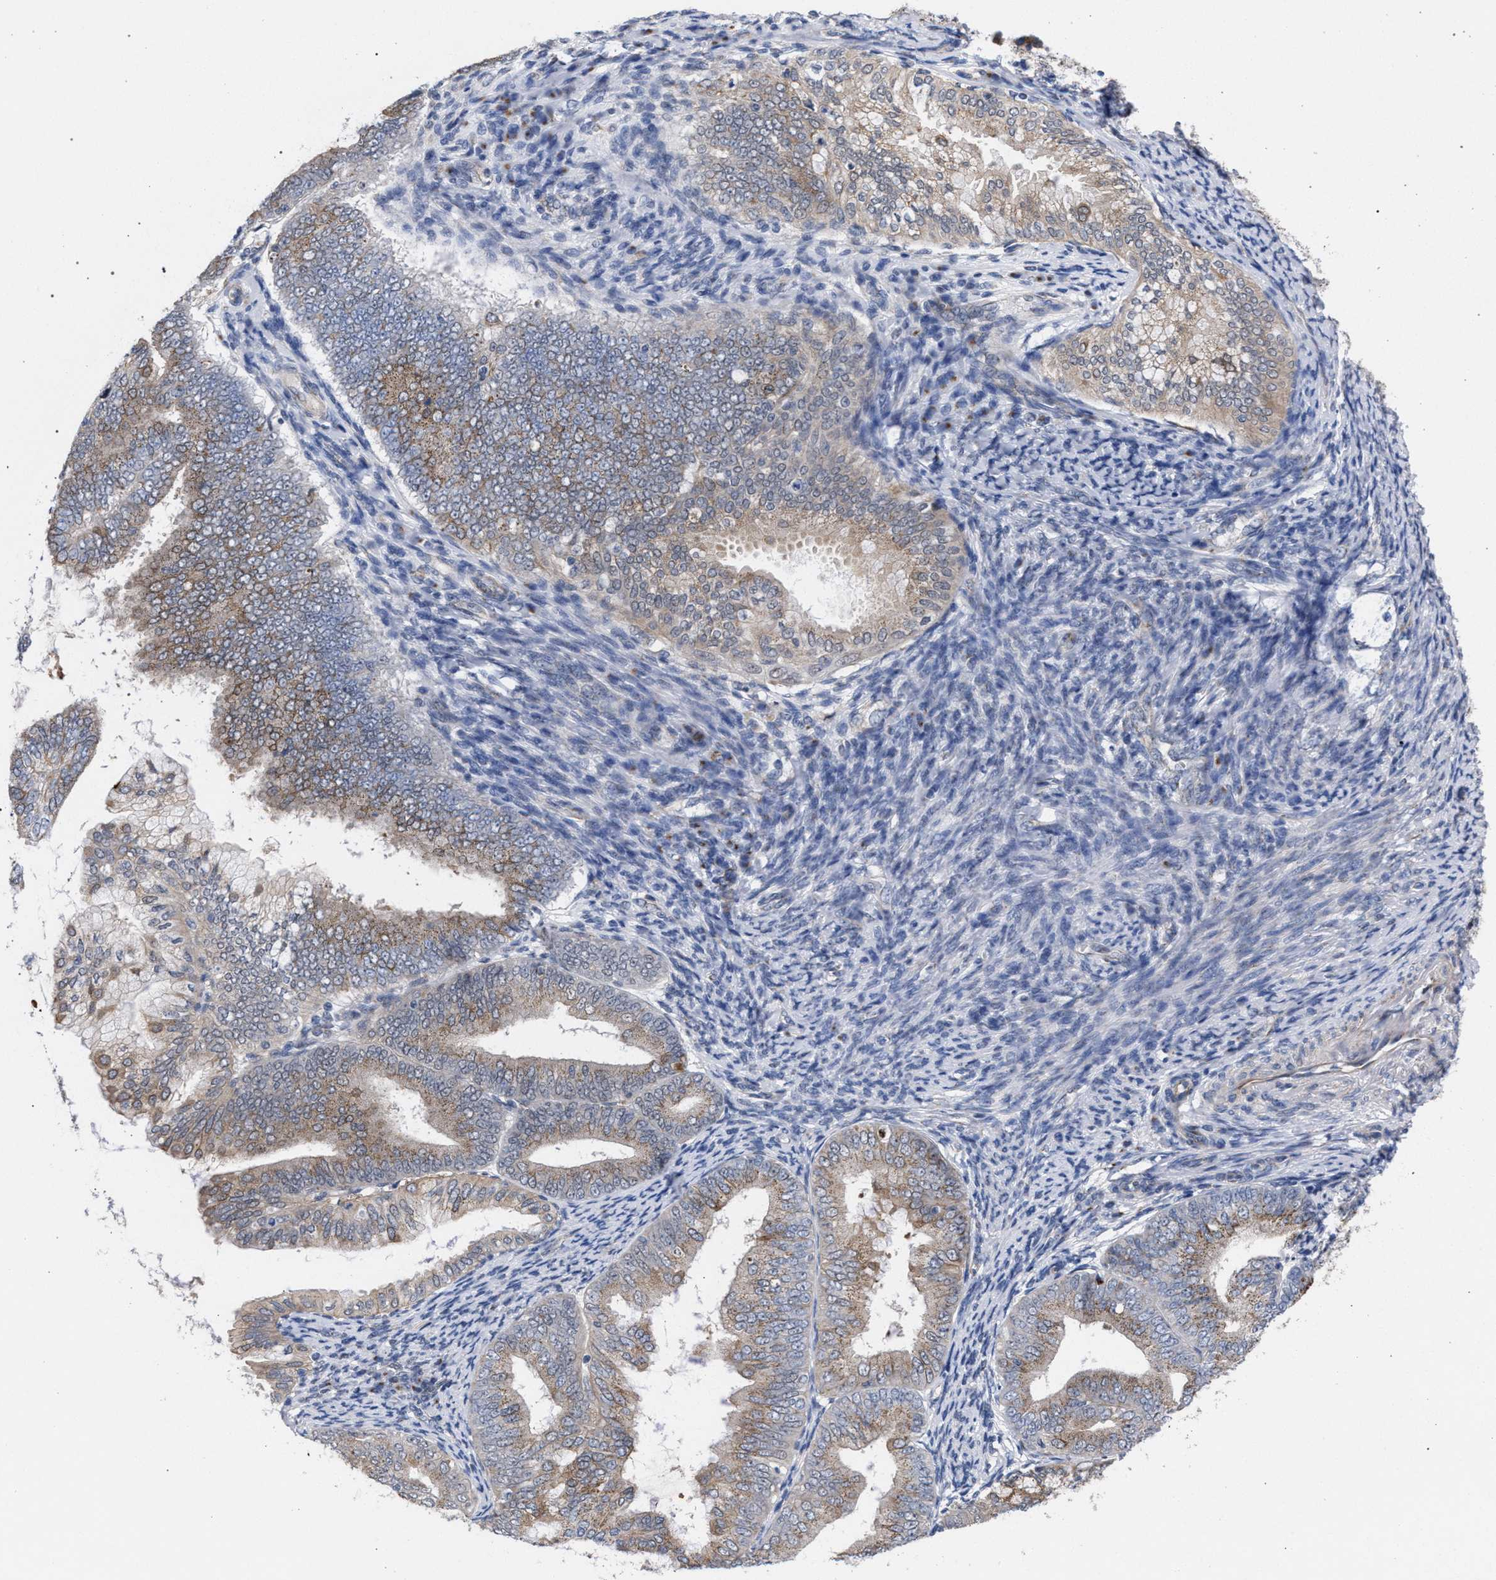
{"staining": {"intensity": "moderate", "quantity": ">75%", "location": "cytoplasmic/membranous"}, "tissue": "endometrial cancer", "cell_type": "Tumor cells", "image_type": "cancer", "snomed": [{"axis": "morphology", "description": "Adenocarcinoma, NOS"}, {"axis": "topography", "description": "Endometrium"}], "caption": "IHC staining of endometrial adenocarcinoma, which demonstrates medium levels of moderate cytoplasmic/membranous expression in about >75% of tumor cells indicating moderate cytoplasmic/membranous protein expression. The staining was performed using DAB (brown) for protein detection and nuclei were counterstained in hematoxylin (blue).", "gene": "GOLGA2", "patient": {"sex": "female", "age": 63}}